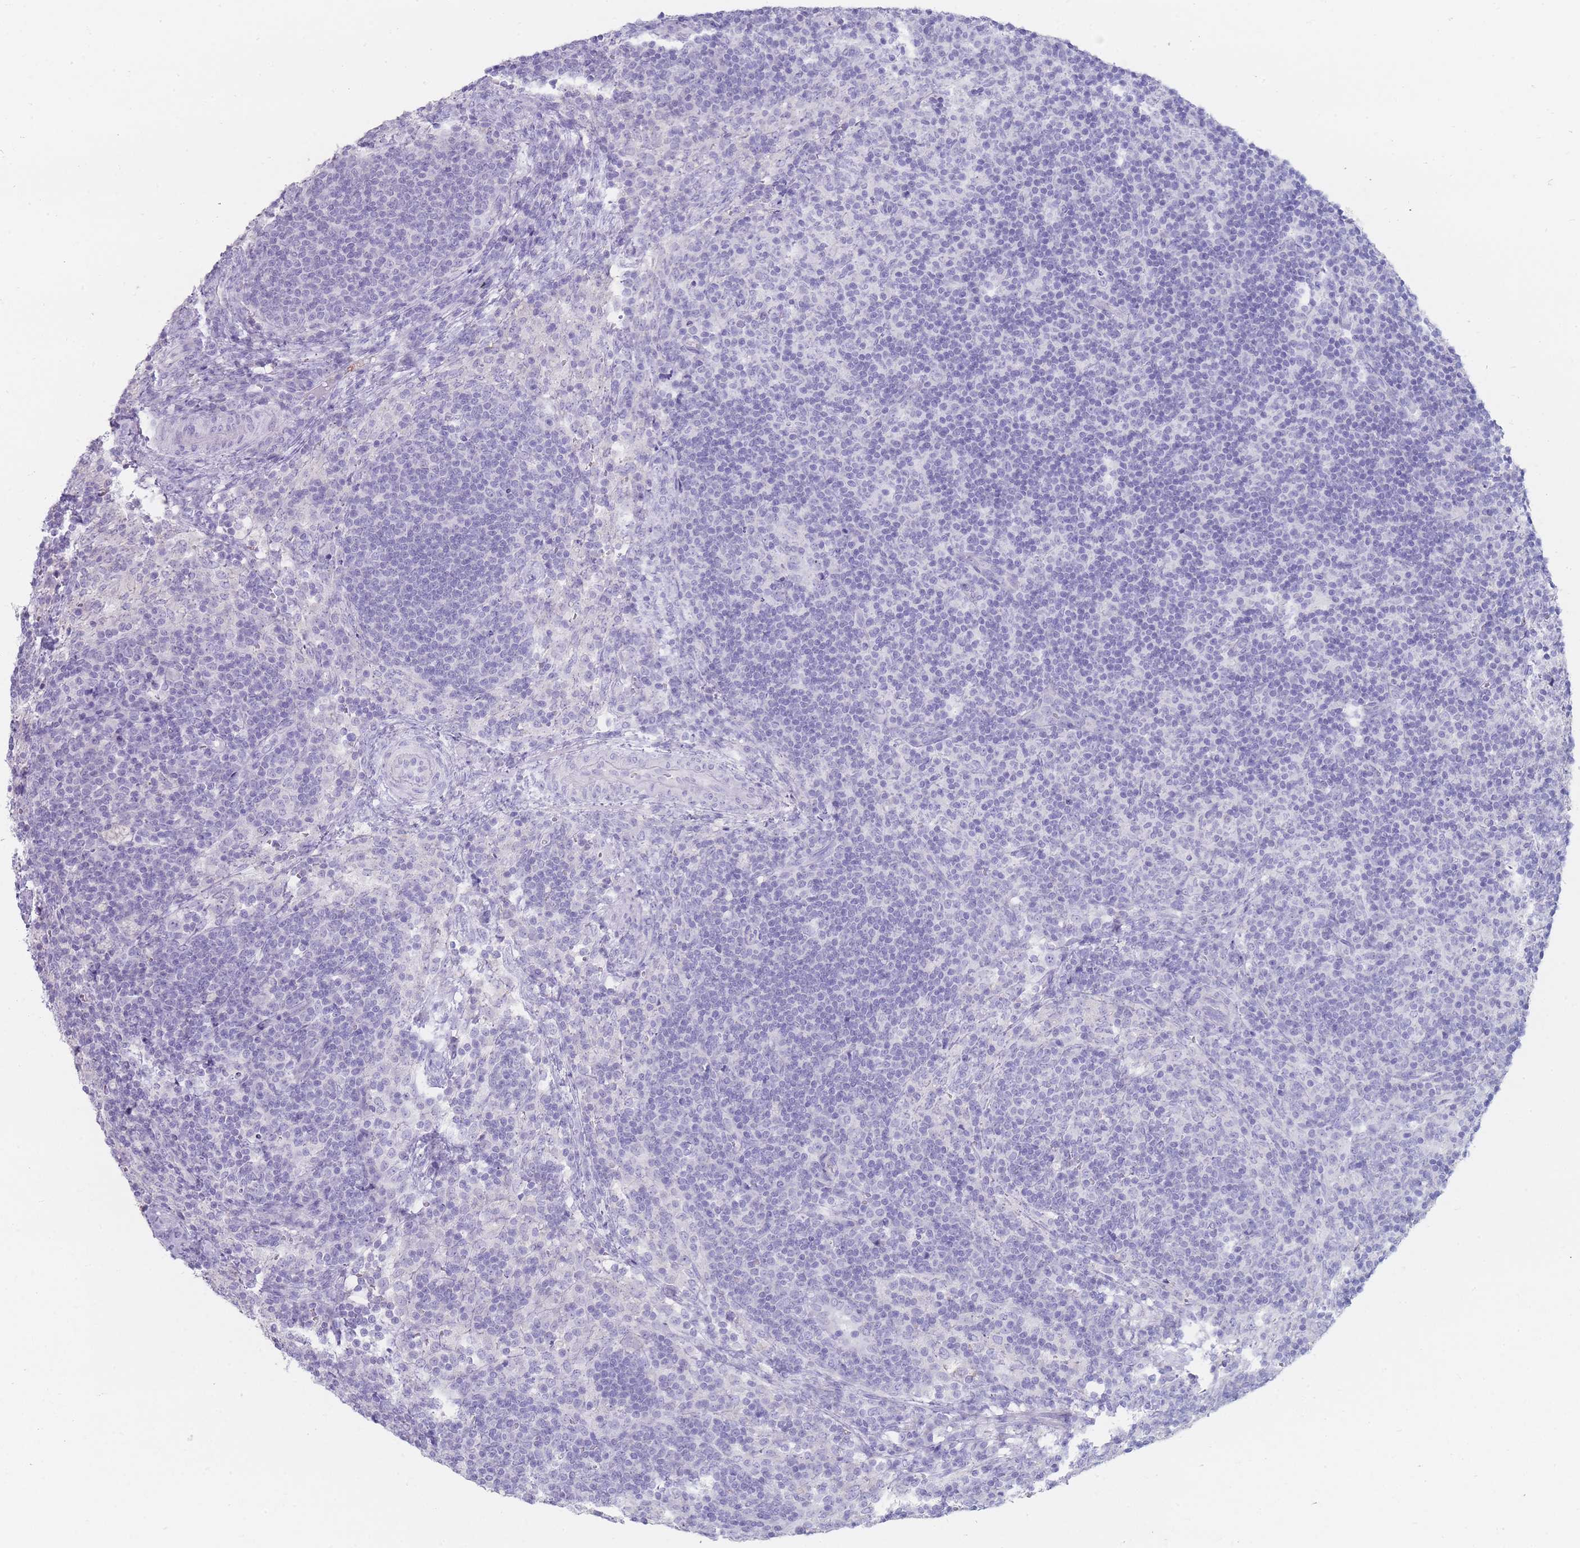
{"staining": {"intensity": "negative", "quantity": "none", "location": "none"}, "tissue": "lymph node", "cell_type": "Germinal center cells", "image_type": "normal", "snomed": [{"axis": "morphology", "description": "Normal tissue, NOS"}, {"axis": "topography", "description": "Lymph node"}], "caption": "The immunohistochemistry photomicrograph has no significant expression in germinal center cells of lymph node.", "gene": "ENSG00000284931", "patient": {"sex": "female", "age": 30}}